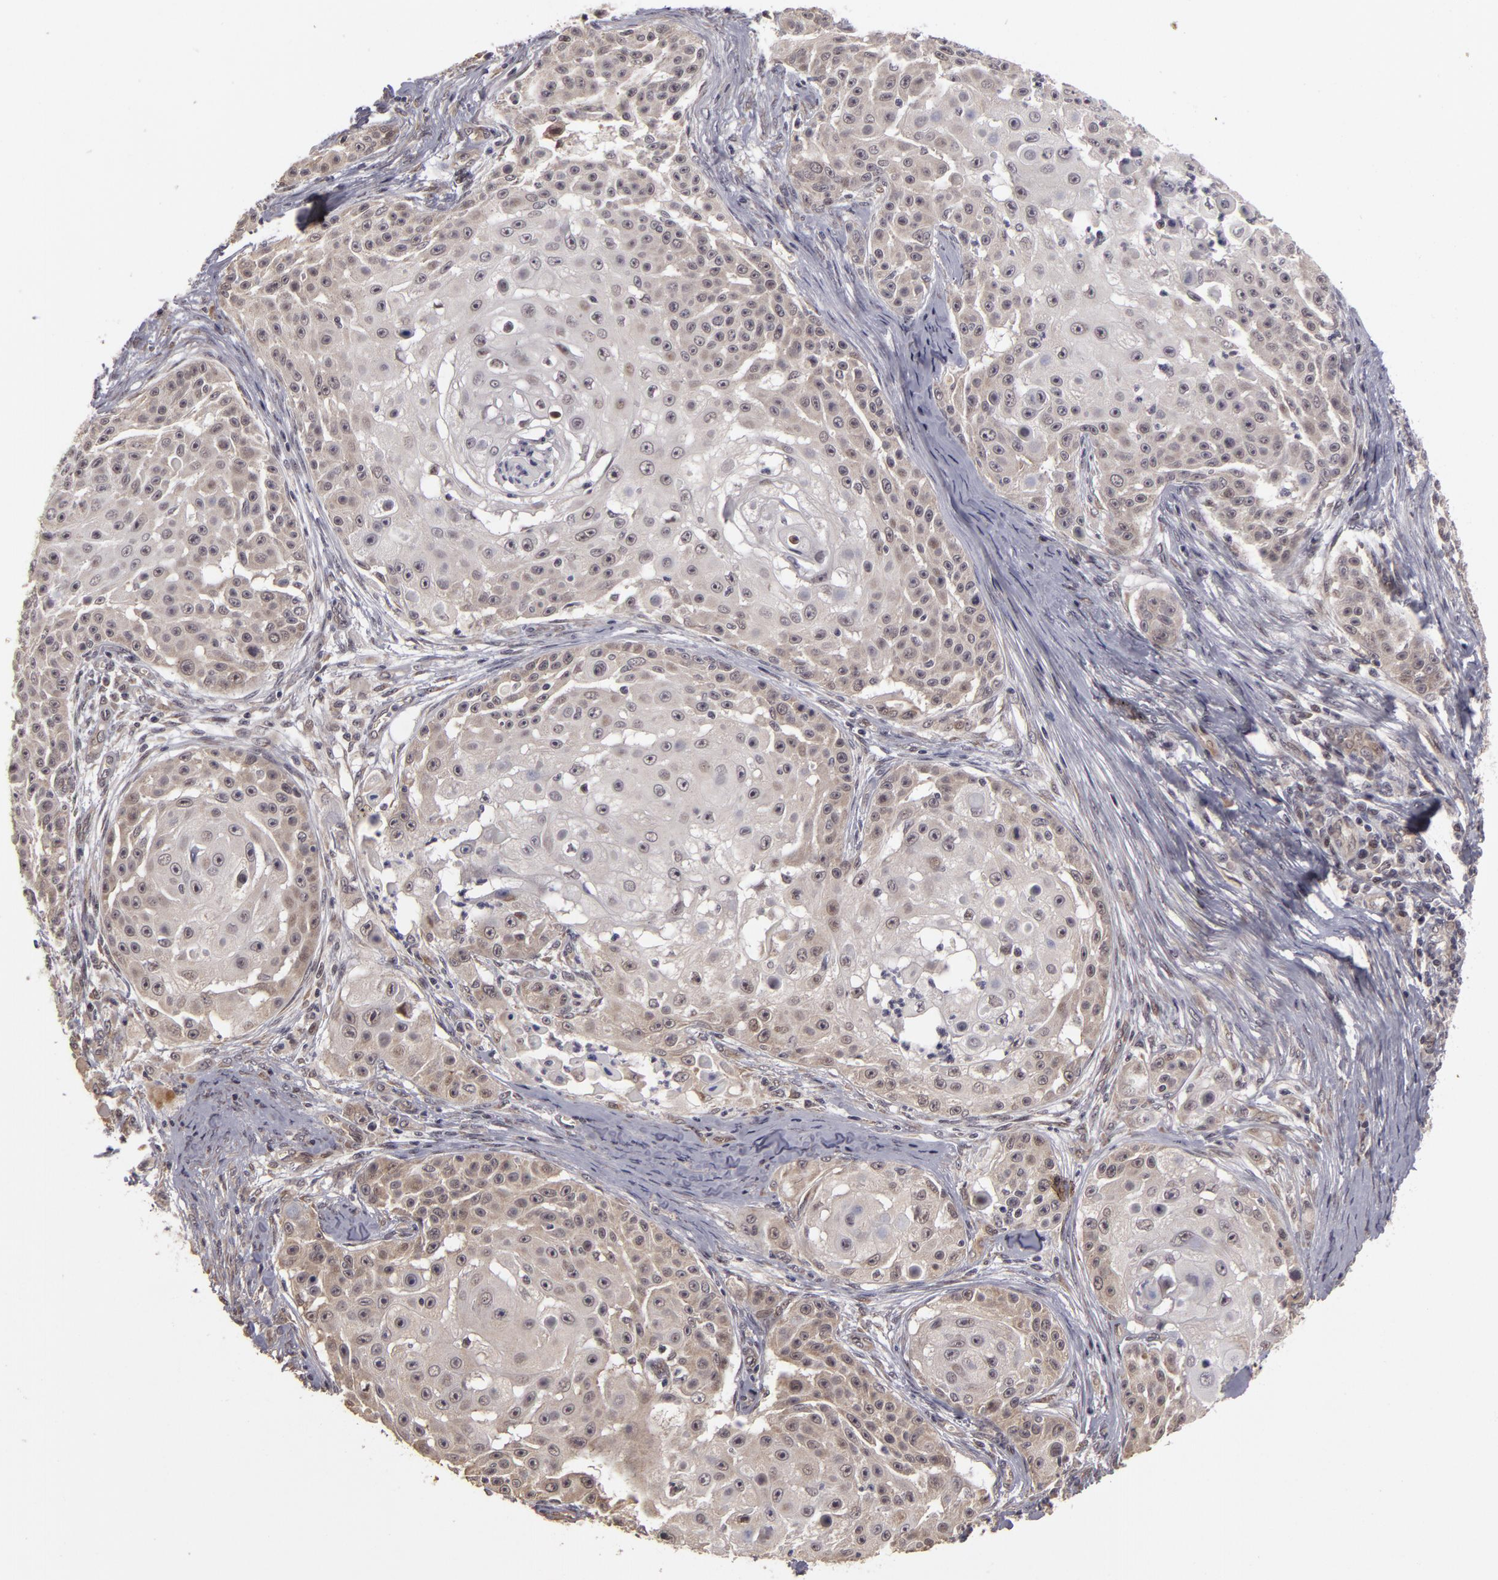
{"staining": {"intensity": "weak", "quantity": "<25%", "location": "nuclear"}, "tissue": "skin cancer", "cell_type": "Tumor cells", "image_type": "cancer", "snomed": [{"axis": "morphology", "description": "Squamous cell carcinoma, NOS"}, {"axis": "topography", "description": "Skin"}], "caption": "A high-resolution image shows immunohistochemistry staining of skin cancer, which demonstrates no significant positivity in tumor cells.", "gene": "ZNF133", "patient": {"sex": "female", "age": 57}}